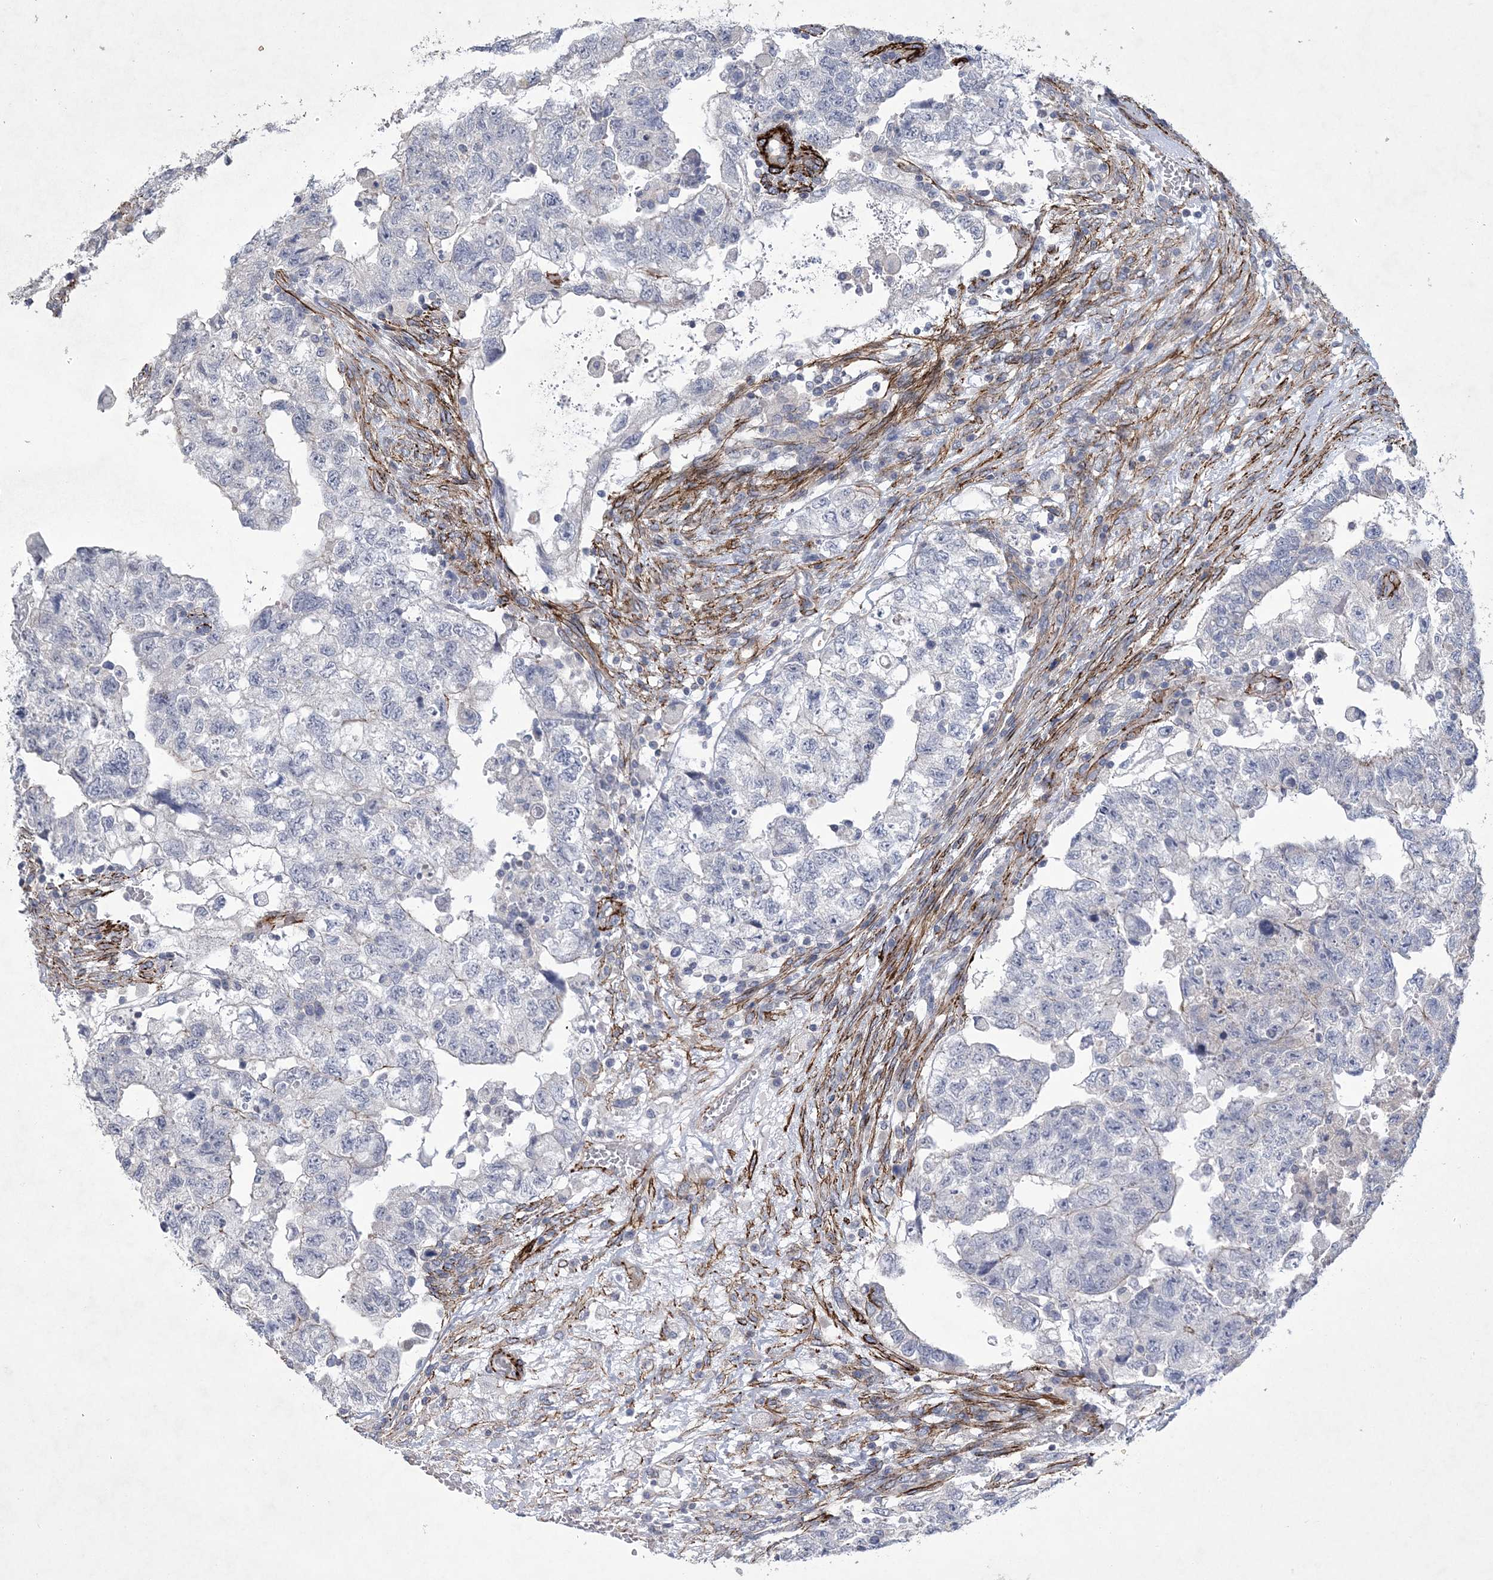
{"staining": {"intensity": "negative", "quantity": "none", "location": "none"}, "tissue": "testis cancer", "cell_type": "Tumor cells", "image_type": "cancer", "snomed": [{"axis": "morphology", "description": "Carcinoma, Embryonal, NOS"}, {"axis": "topography", "description": "Testis"}], "caption": "Immunohistochemistry (IHC) photomicrograph of neoplastic tissue: human testis cancer stained with DAB (3,3'-diaminobenzidine) exhibits no significant protein staining in tumor cells.", "gene": "ARSJ", "patient": {"sex": "male", "age": 36}}